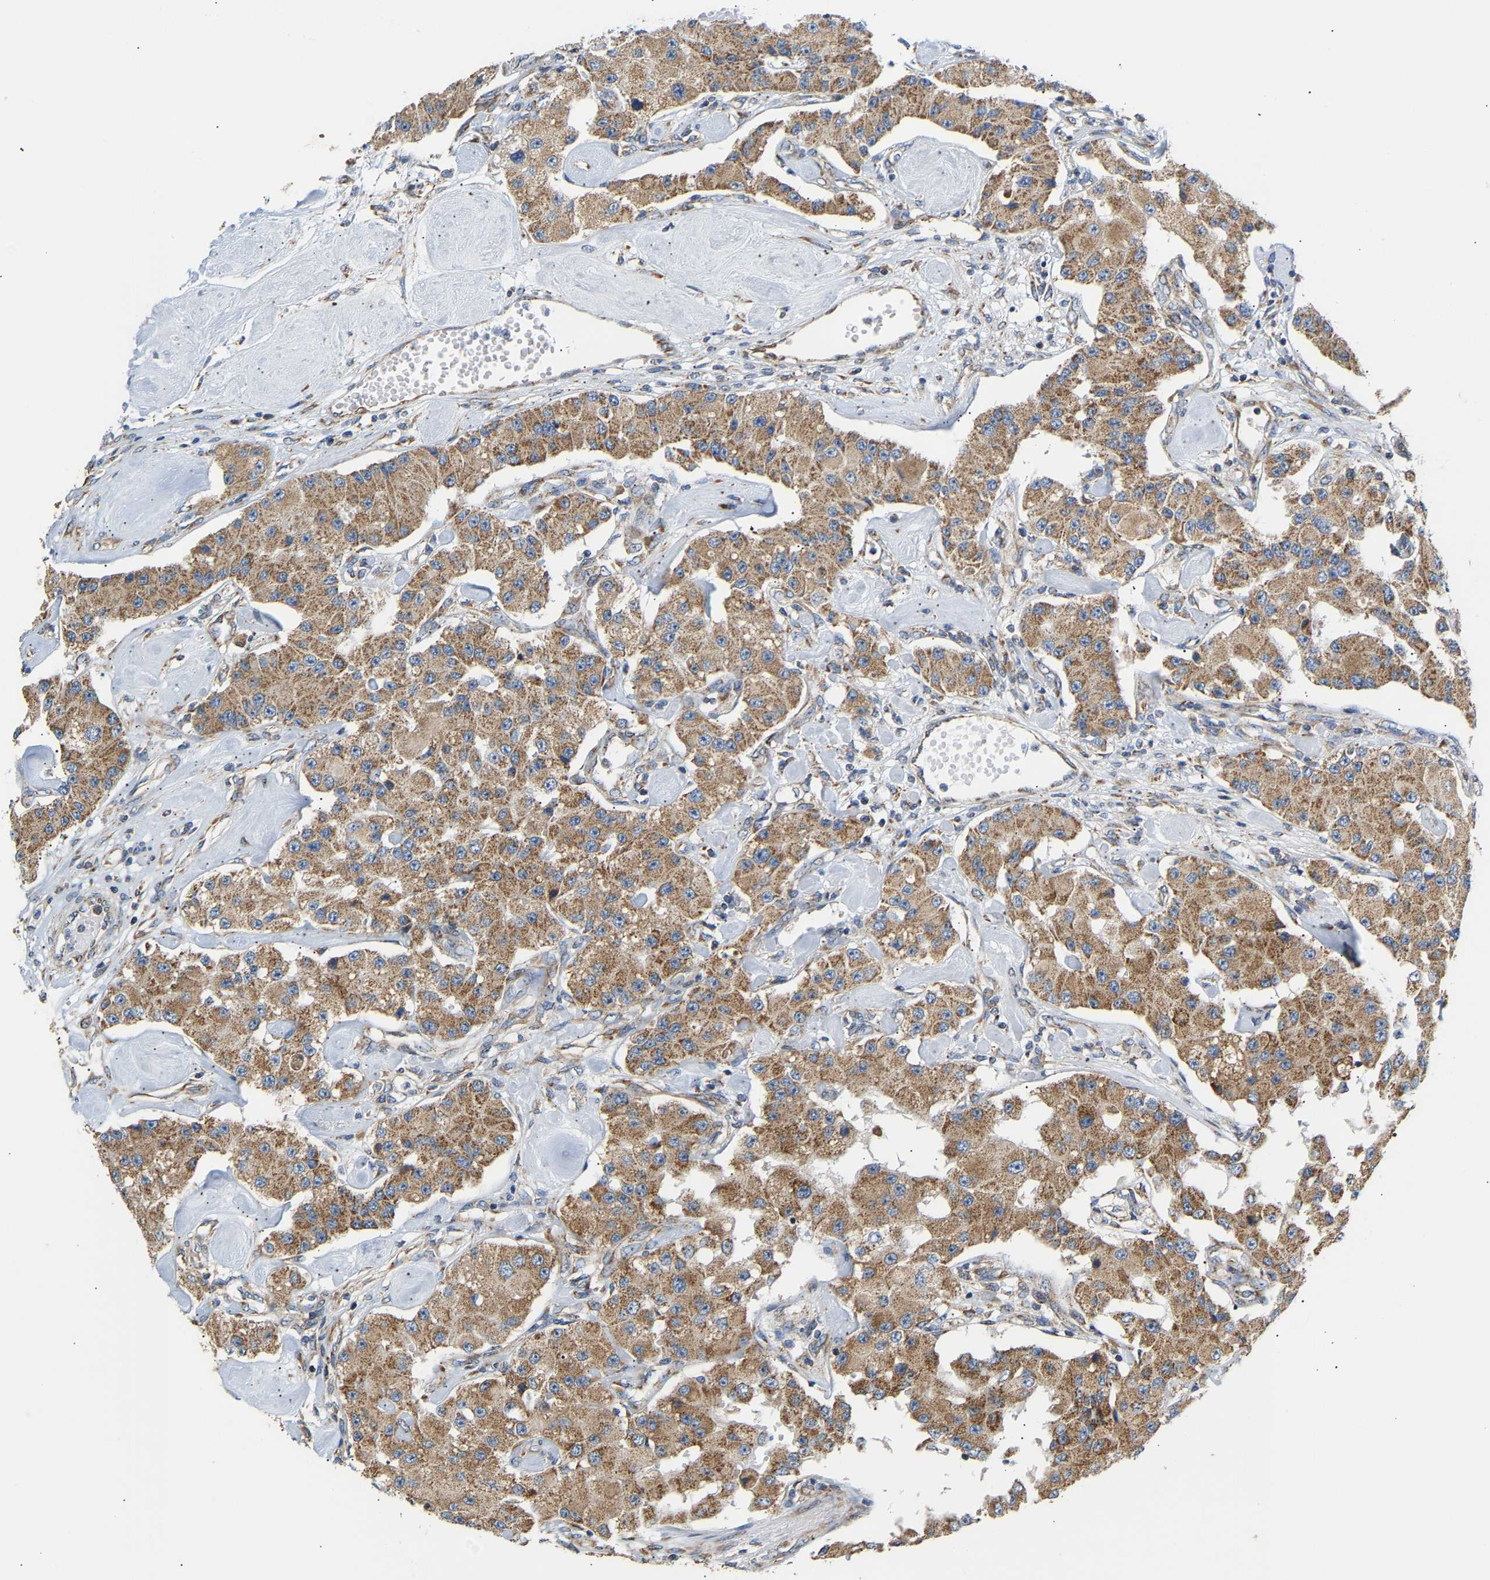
{"staining": {"intensity": "moderate", "quantity": ">75%", "location": "cytoplasmic/membranous"}, "tissue": "carcinoid", "cell_type": "Tumor cells", "image_type": "cancer", "snomed": [{"axis": "morphology", "description": "Carcinoid, malignant, NOS"}, {"axis": "topography", "description": "Pancreas"}], "caption": "Immunohistochemistry (IHC) (DAB) staining of carcinoid reveals moderate cytoplasmic/membranous protein positivity in about >75% of tumor cells. Ihc stains the protein in brown and the nuclei are stained blue.", "gene": "TMEM168", "patient": {"sex": "male", "age": 41}}